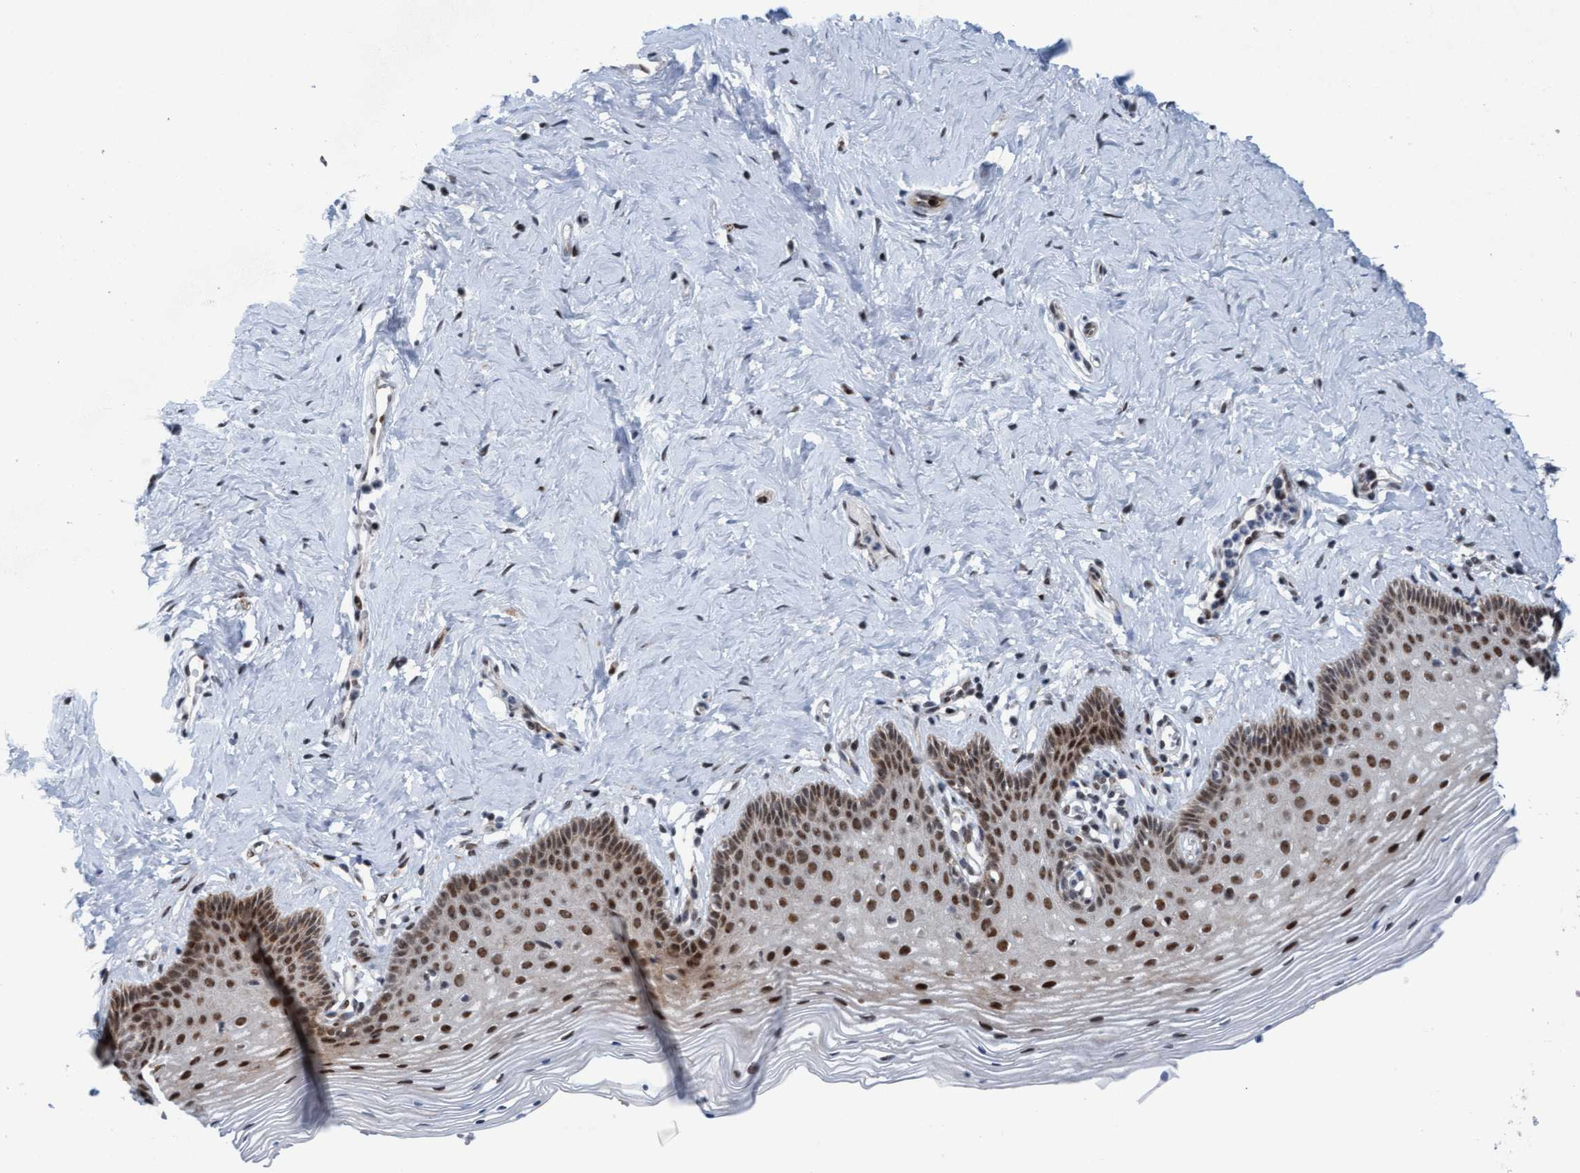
{"staining": {"intensity": "strong", "quantity": ">75%", "location": "nuclear"}, "tissue": "vagina", "cell_type": "Squamous epithelial cells", "image_type": "normal", "snomed": [{"axis": "morphology", "description": "Normal tissue, NOS"}, {"axis": "topography", "description": "Vagina"}], "caption": "An immunohistochemistry (IHC) histopathology image of normal tissue is shown. Protein staining in brown highlights strong nuclear positivity in vagina within squamous epithelial cells. Using DAB (brown) and hematoxylin (blue) stains, captured at high magnification using brightfield microscopy.", "gene": "CWC27", "patient": {"sex": "female", "age": 32}}